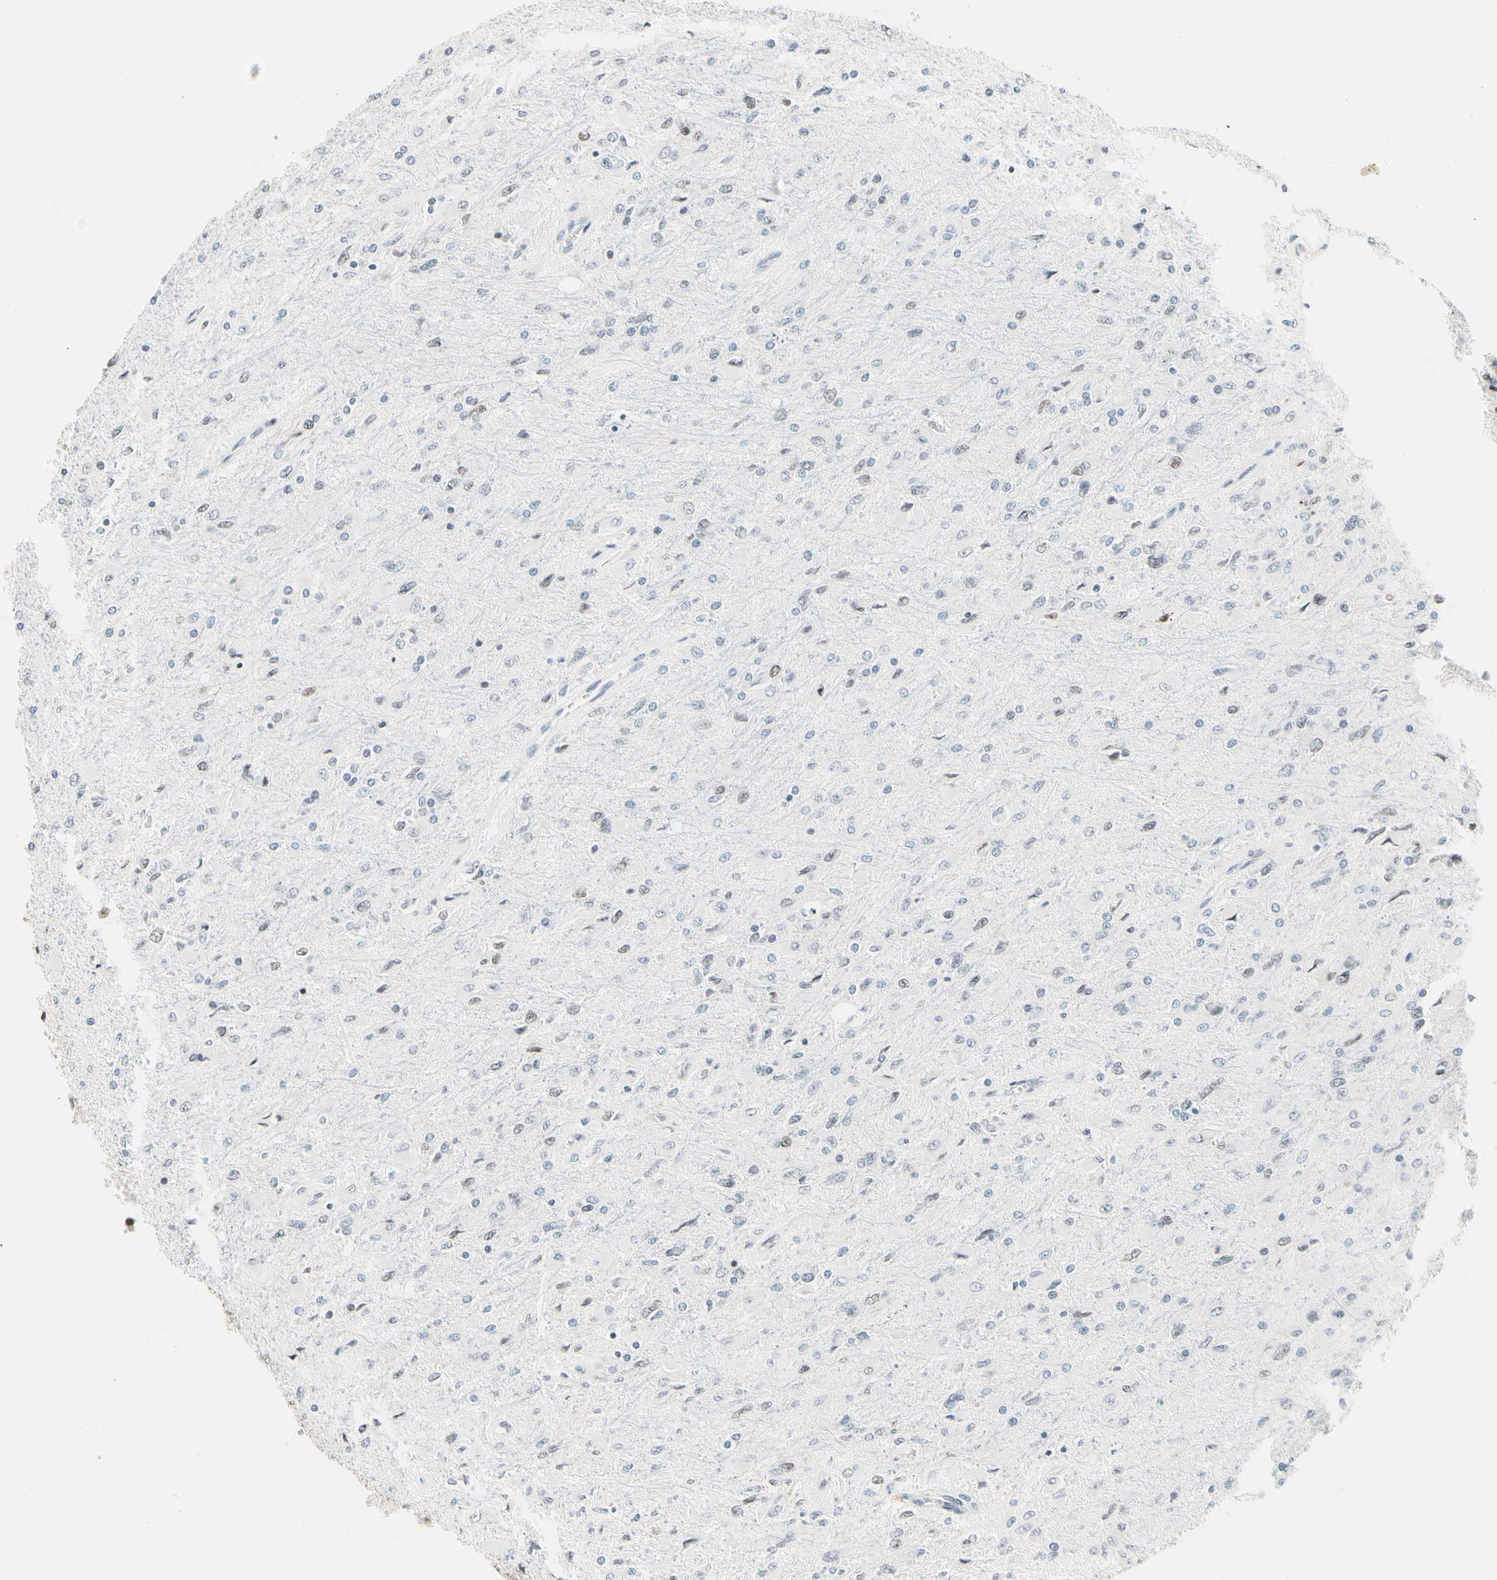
{"staining": {"intensity": "weak", "quantity": "<25%", "location": "nuclear"}, "tissue": "glioma", "cell_type": "Tumor cells", "image_type": "cancer", "snomed": [{"axis": "morphology", "description": "Glioma, malignant, High grade"}, {"axis": "topography", "description": "Cerebral cortex"}], "caption": "Photomicrograph shows no protein expression in tumor cells of malignant glioma (high-grade) tissue.", "gene": "ZSCAN16", "patient": {"sex": "female", "age": 36}}